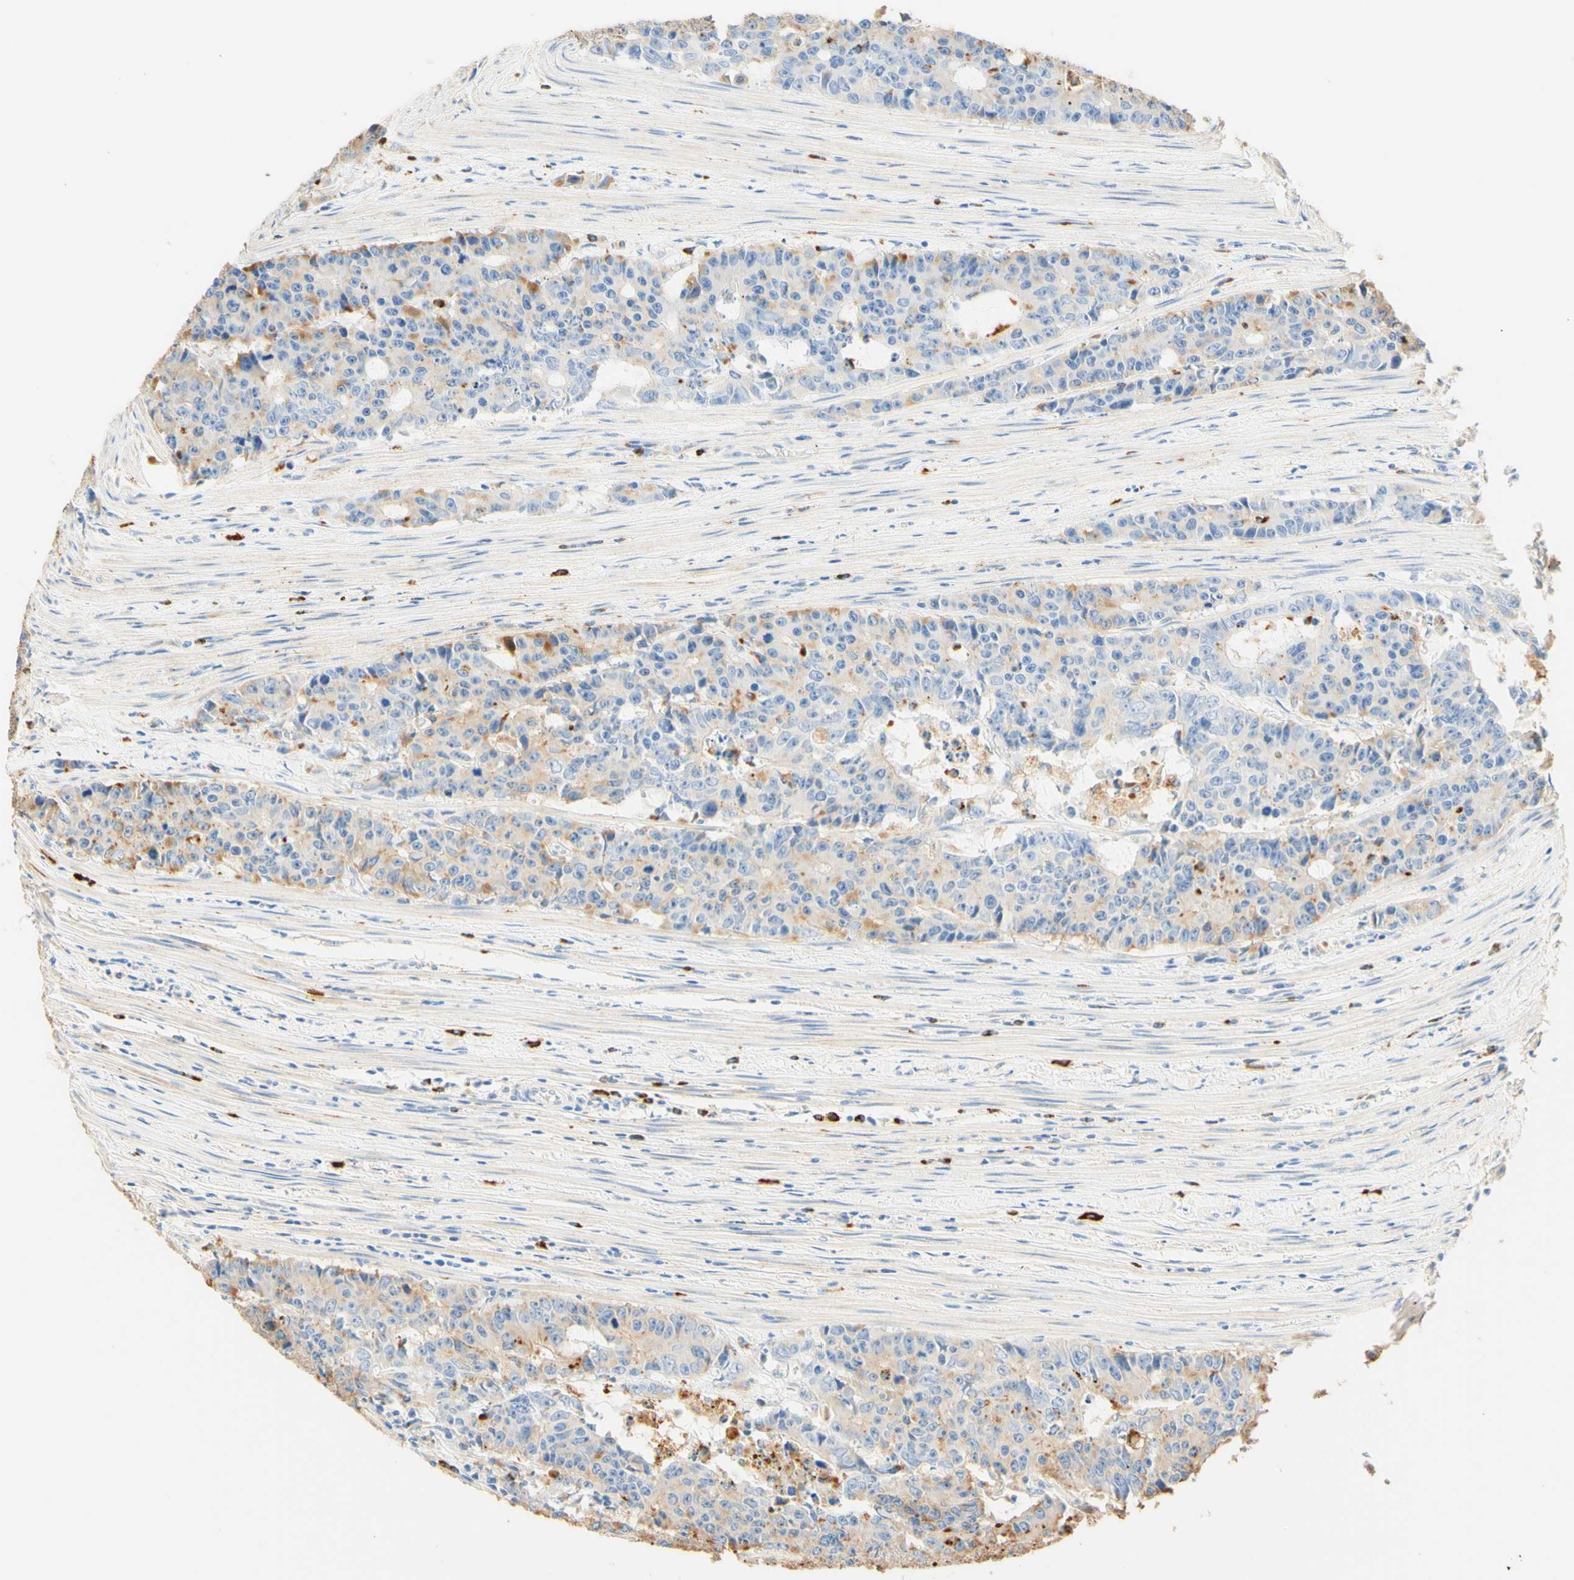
{"staining": {"intensity": "moderate", "quantity": "<25%", "location": "cytoplasmic/membranous"}, "tissue": "colorectal cancer", "cell_type": "Tumor cells", "image_type": "cancer", "snomed": [{"axis": "morphology", "description": "Adenocarcinoma, NOS"}, {"axis": "topography", "description": "Colon"}], "caption": "There is low levels of moderate cytoplasmic/membranous expression in tumor cells of adenocarcinoma (colorectal), as demonstrated by immunohistochemical staining (brown color).", "gene": "CD63", "patient": {"sex": "female", "age": 86}}